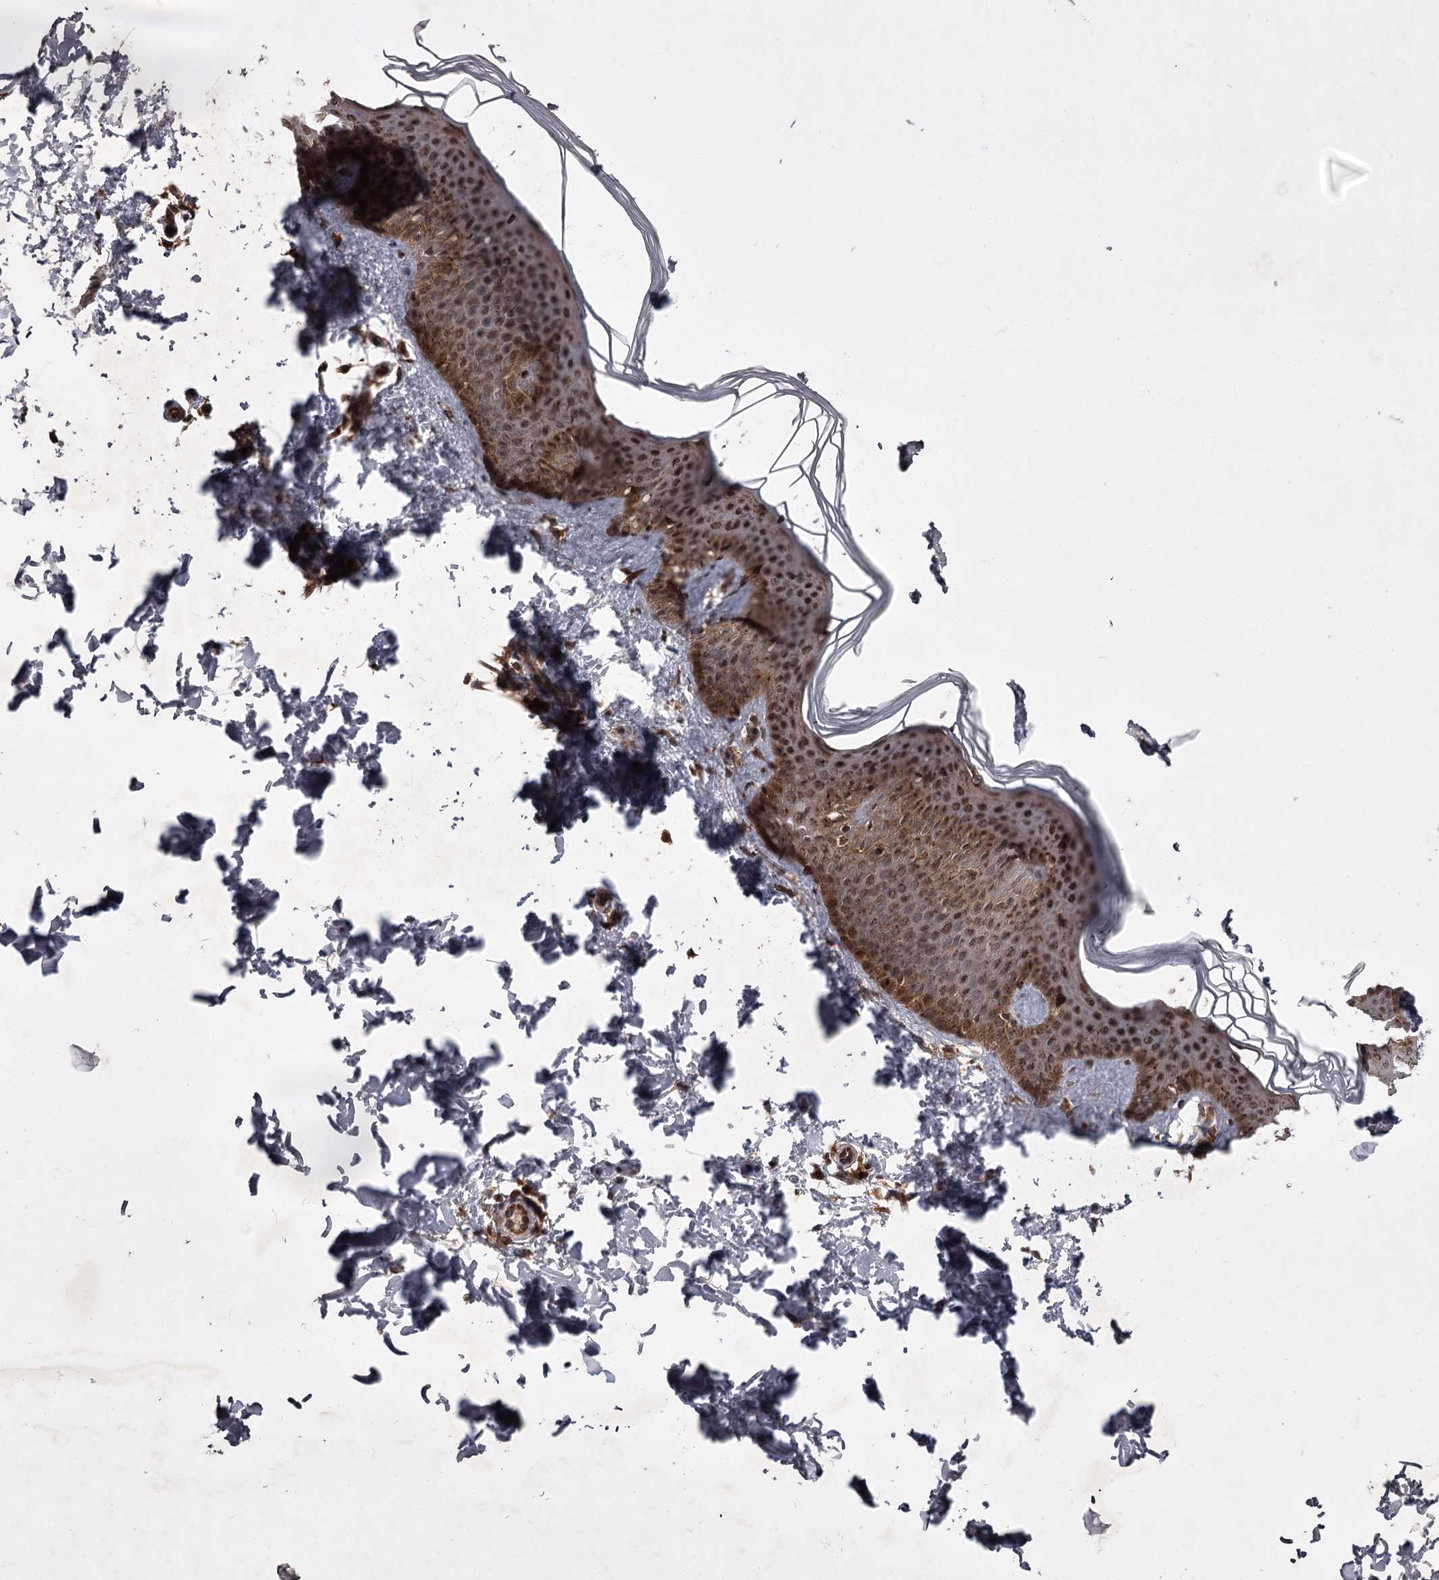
{"staining": {"intensity": "moderate", "quantity": ">75%", "location": "cytoplasmic/membranous"}, "tissue": "skin", "cell_type": "Fibroblasts", "image_type": "normal", "snomed": [{"axis": "morphology", "description": "Normal tissue, NOS"}, {"axis": "topography", "description": "Skin"}], "caption": "An immunohistochemistry (IHC) photomicrograph of normal tissue is shown. Protein staining in brown highlights moderate cytoplasmic/membranous positivity in skin within fibroblasts.", "gene": "TBC1D23", "patient": {"sex": "male", "age": 36}}